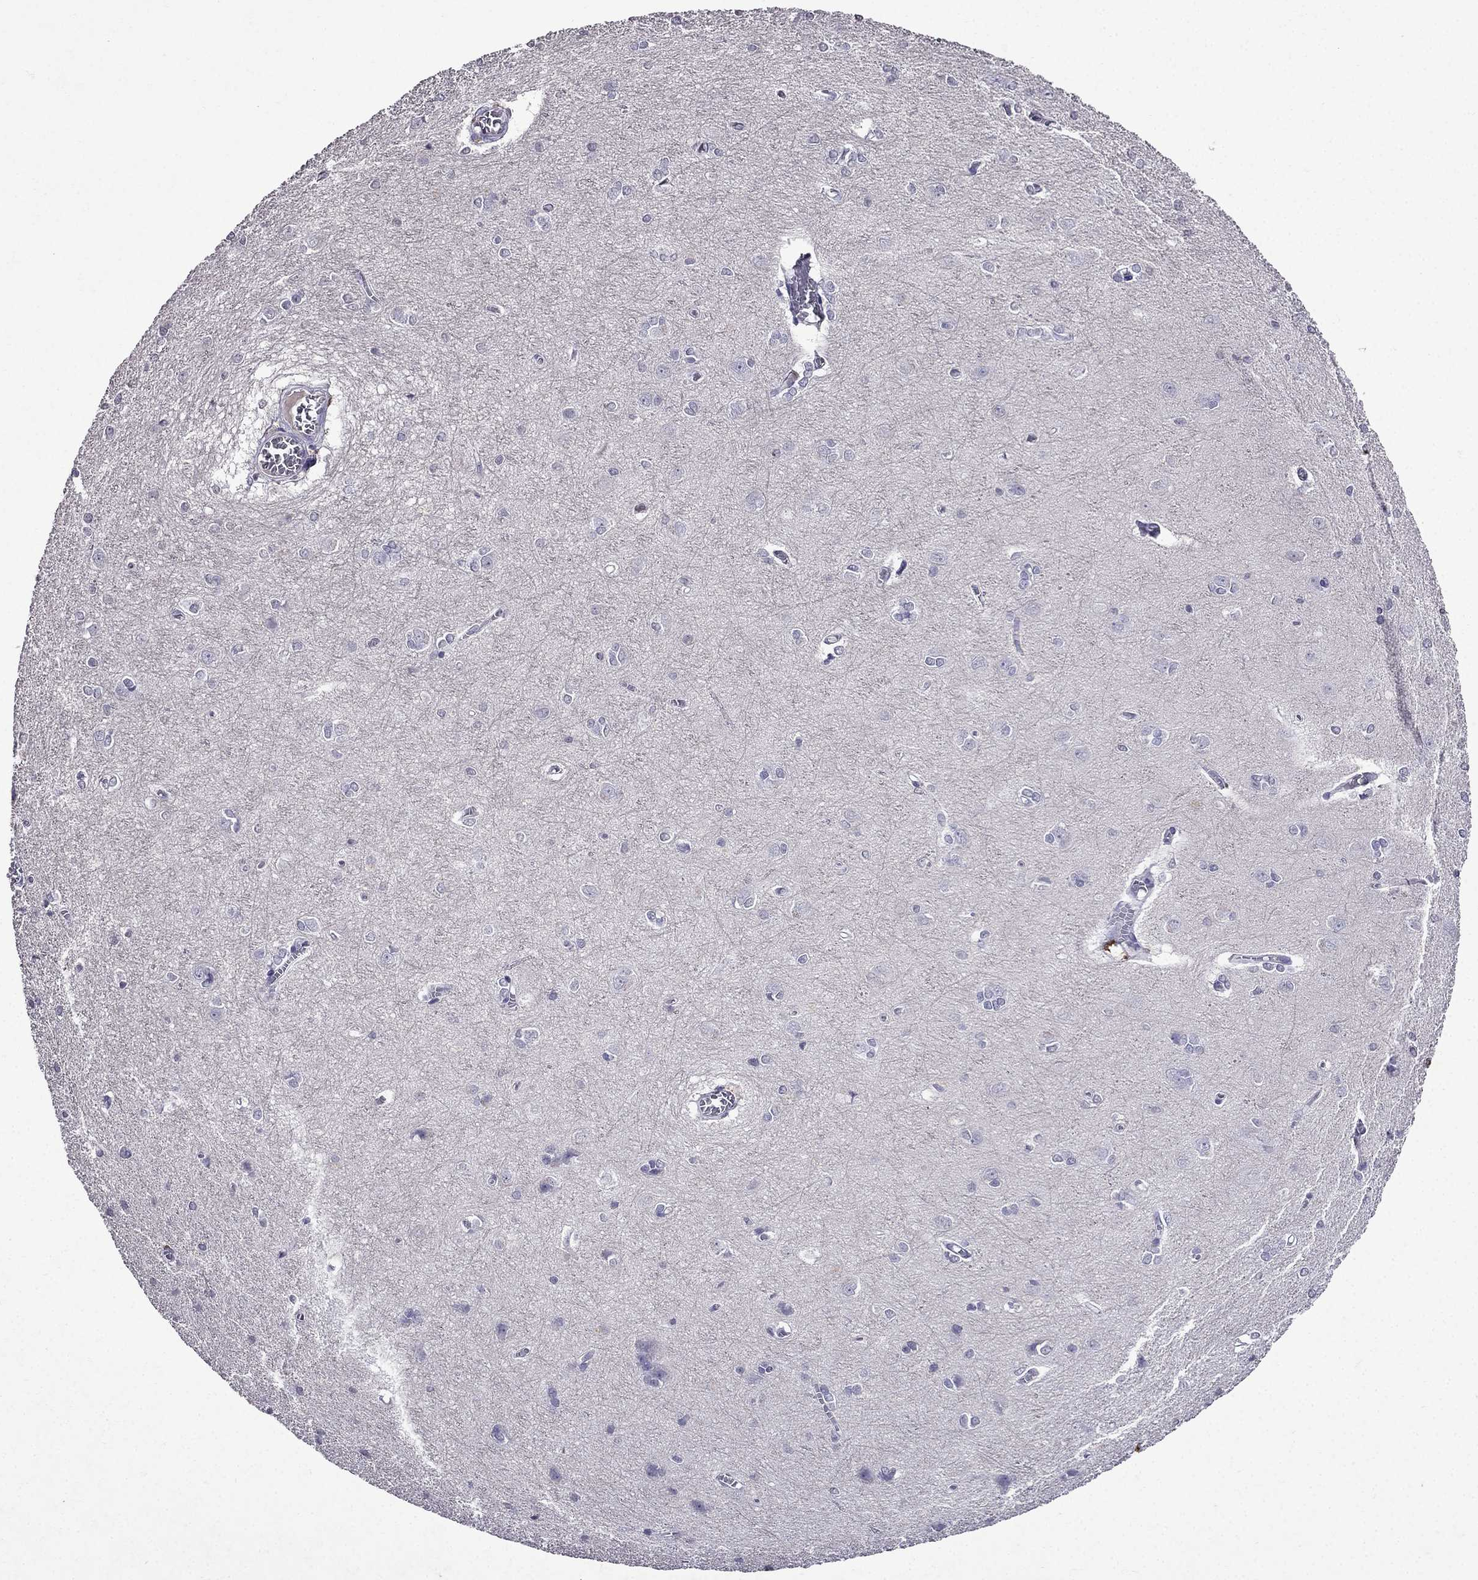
{"staining": {"intensity": "negative", "quantity": "none", "location": "none"}, "tissue": "cerebral cortex", "cell_type": "Endothelial cells", "image_type": "normal", "snomed": [{"axis": "morphology", "description": "Normal tissue, NOS"}, {"axis": "topography", "description": "Cerebral cortex"}], "caption": "This image is of unremarkable cerebral cortex stained with immunohistochemistry to label a protein in brown with the nuclei are counter-stained blue. There is no expression in endothelial cells.", "gene": "DNAH17", "patient": {"sex": "male", "age": 37}}